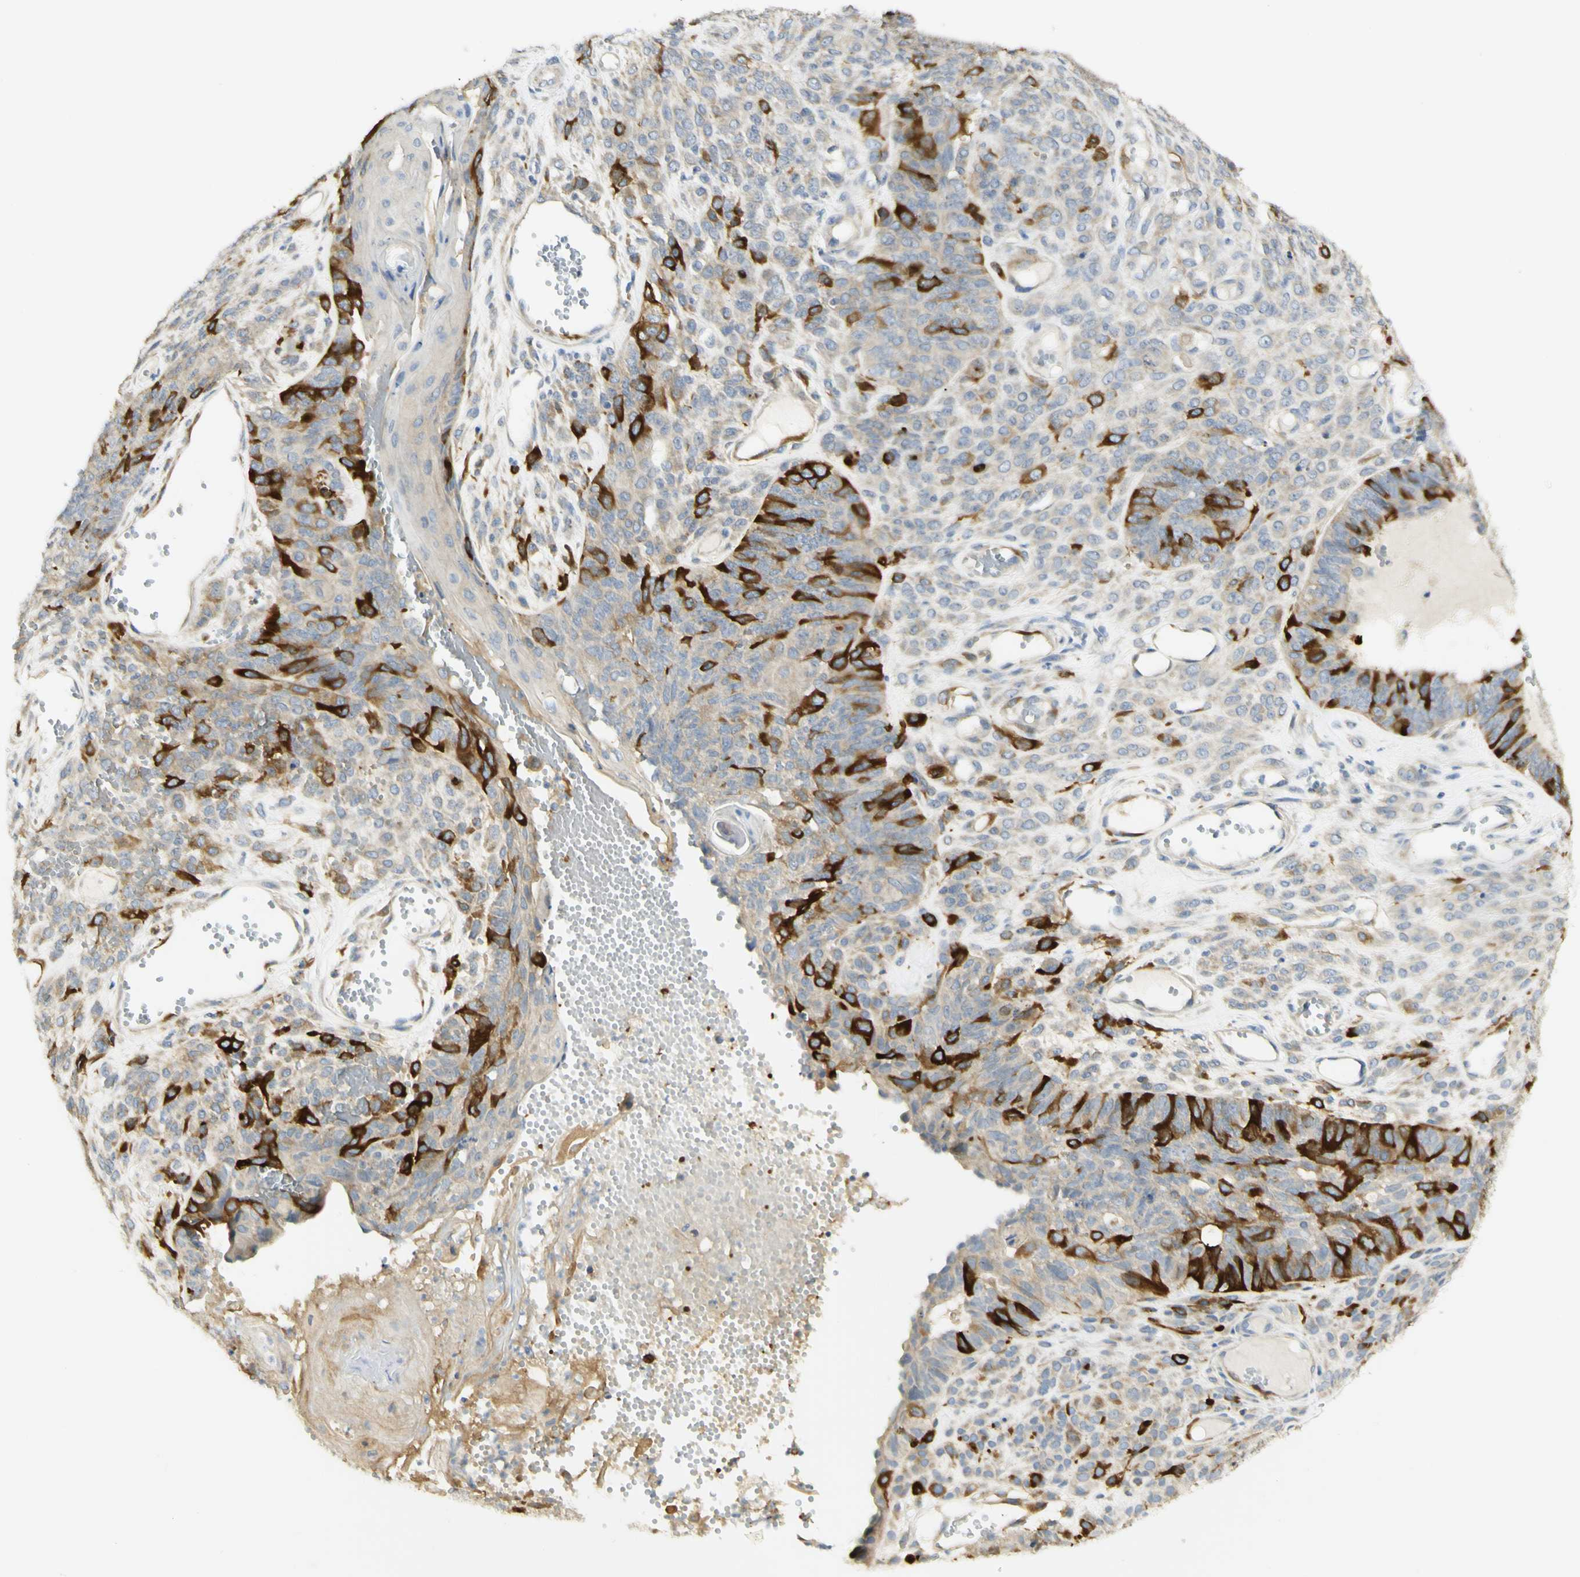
{"staining": {"intensity": "strong", "quantity": "25%-75%", "location": "cytoplasmic/membranous"}, "tissue": "endometrial cancer", "cell_type": "Tumor cells", "image_type": "cancer", "snomed": [{"axis": "morphology", "description": "Adenocarcinoma, NOS"}, {"axis": "topography", "description": "Endometrium"}], "caption": "The micrograph exhibits staining of endometrial cancer, revealing strong cytoplasmic/membranous protein expression (brown color) within tumor cells. Immunohistochemistry (ihc) stains the protein of interest in brown and the nuclei are stained blue.", "gene": "KIF11", "patient": {"sex": "female", "age": 32}}